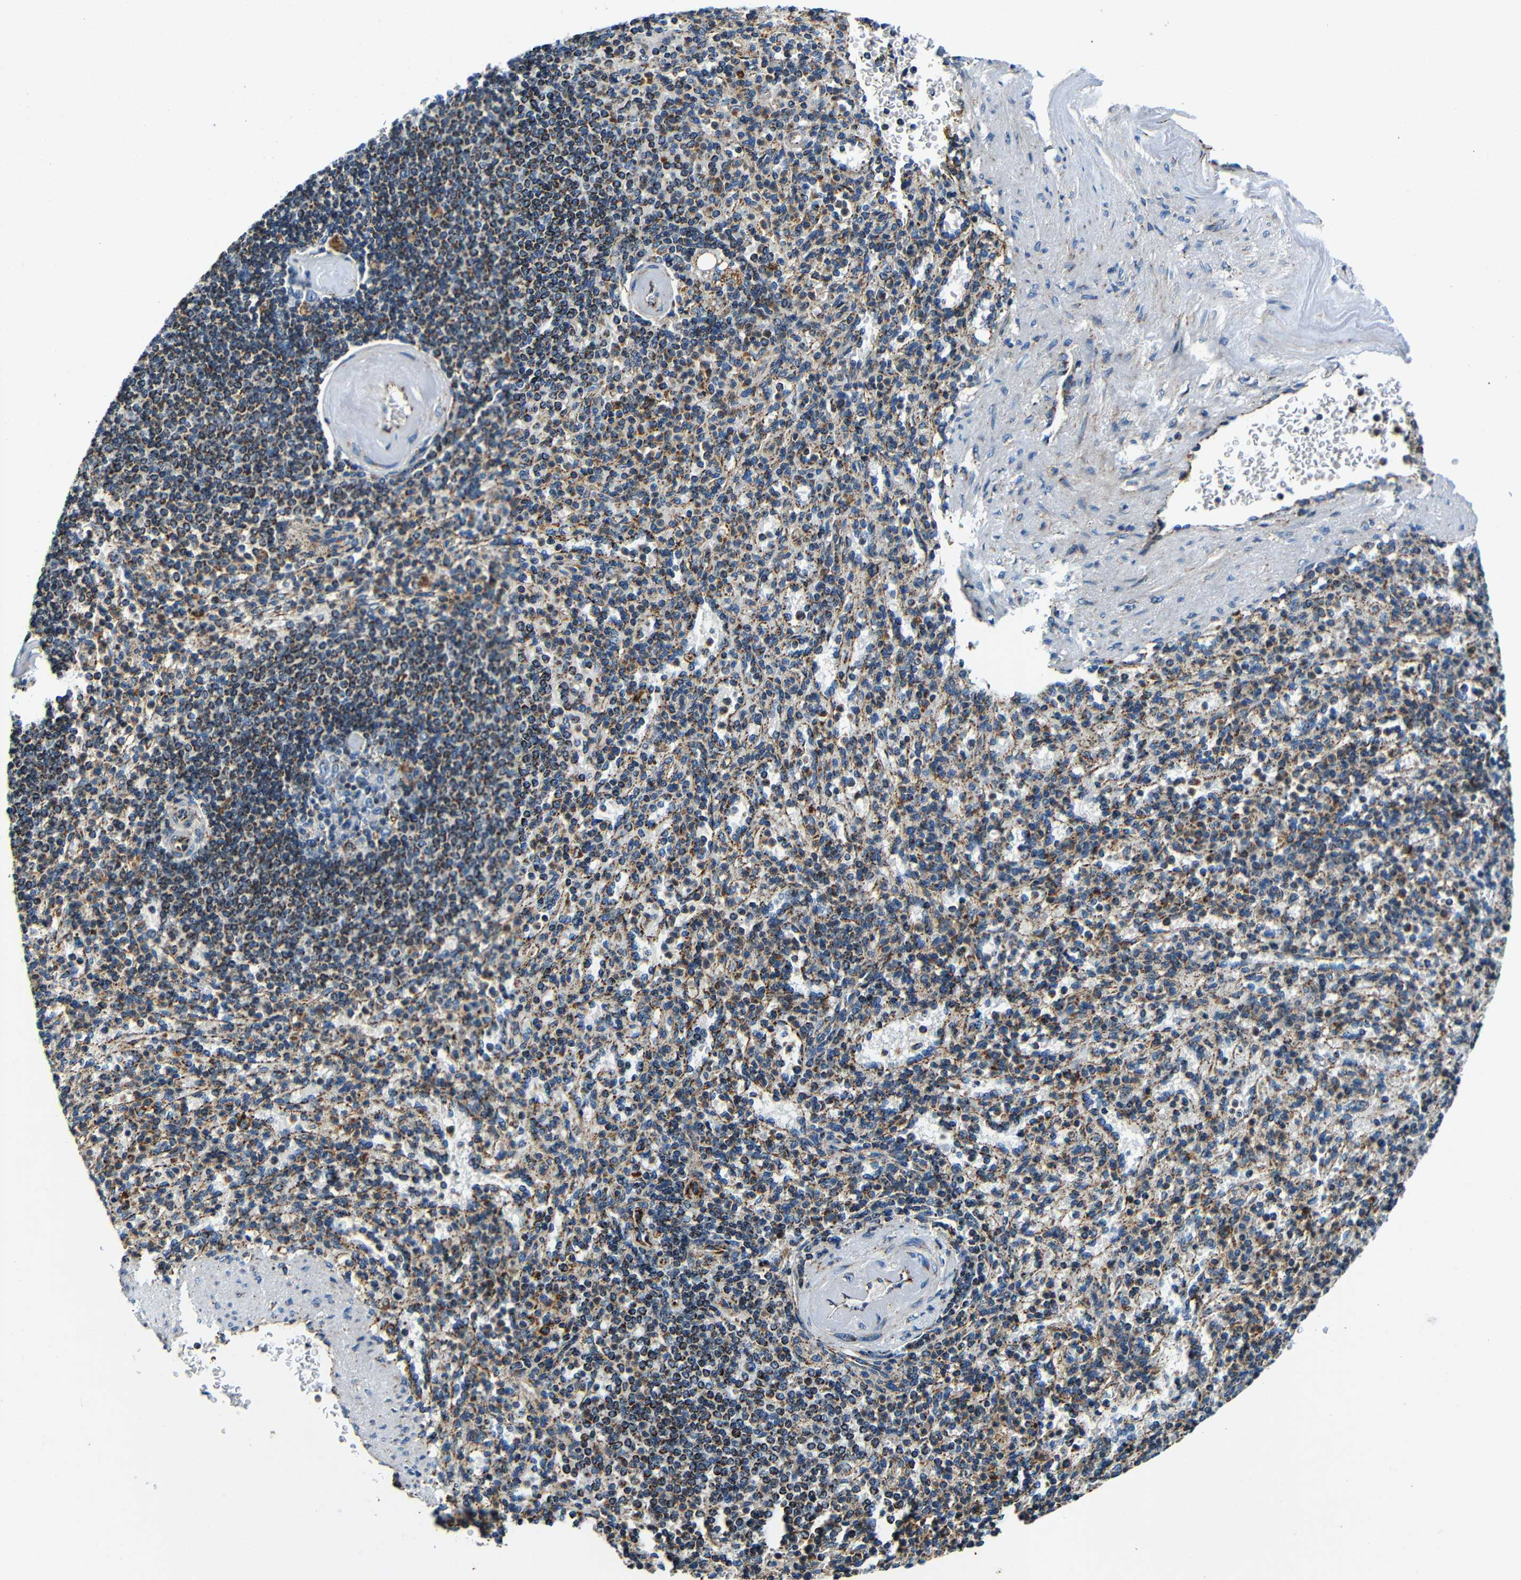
{"staining": {"intensity": "strong", "quantity": ">75%", "location": "cytoplasmic/membranous"}, "tissue": "spleen", "cell_type": "Cells in red pulp", "image_type": "normal", "snomed": [{"axis": "morphology", "description": "Normal tissue, NOS"}, {"axis": "topography", "description": "Spleen"}], "caption": "A histopathology image showing strong cytoplasmic/membranous staining in about >75% of cells in red pulp in unremarkable spleen, as visualized by brown immunohistochemical staining.", "gene": "GALNT18", "patient": {"sex": "female", "age": 74}}